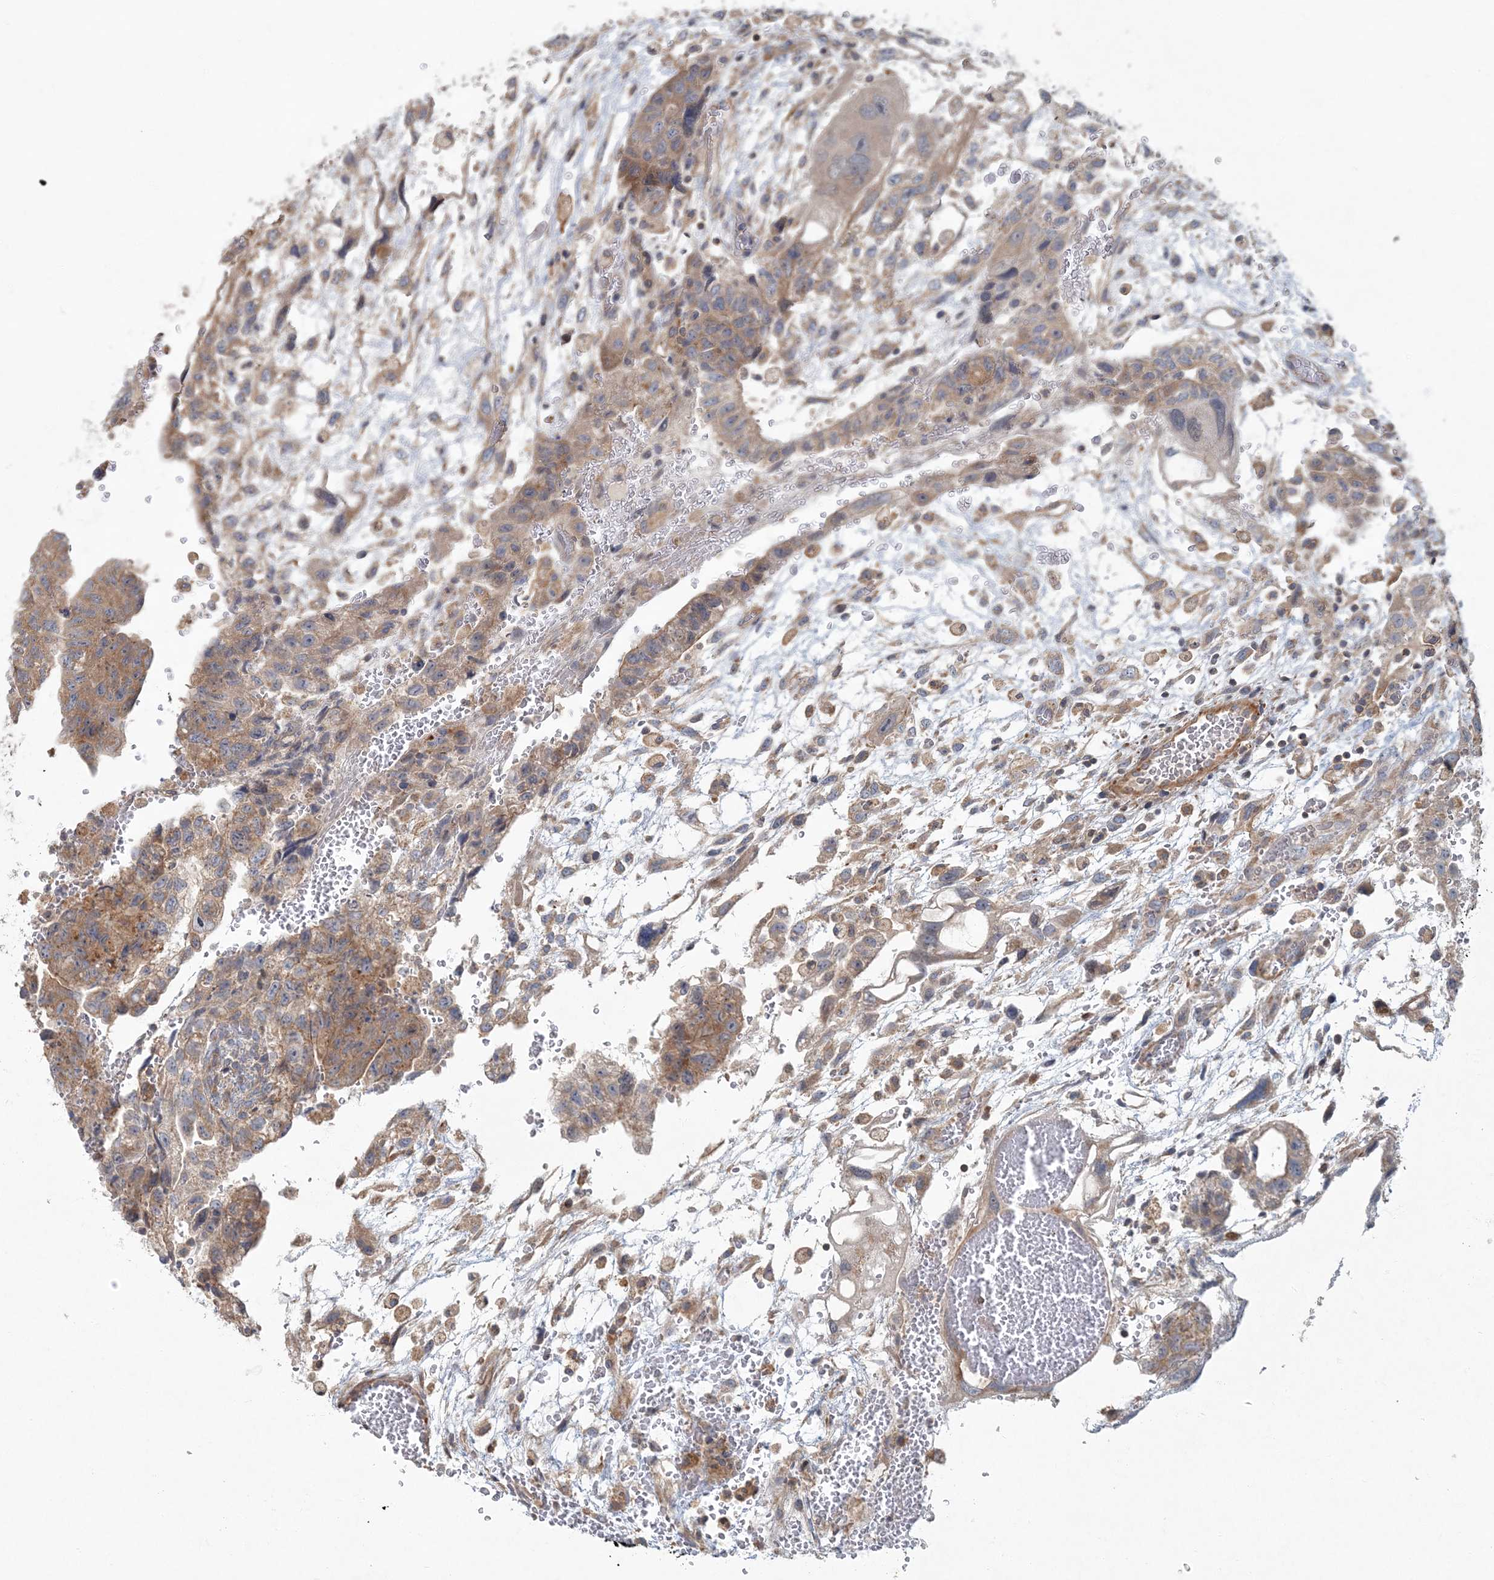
{"staining": {"intensity": "weak", "quantity": ">75%", "location": "cytoplasmic/membranous"}, "tissue": "testis cancer", "cell_type": "Tumor cells", "image_type": "cancer", "snomed": [{"axis": "morphology", "description": "Carcinoma, Embryonal, NOS"}, {"axis": "topography", "description": "Testis"}], "caption": "This micrograph shows immunohistochemistry staining of human embryonal carcinoma (testis), with low weak cytoplasmic/membranous expression in about >75% of tumor cells.", "gene": "ARHGEF38", "patient": {"sex": "male", "age": 36}}